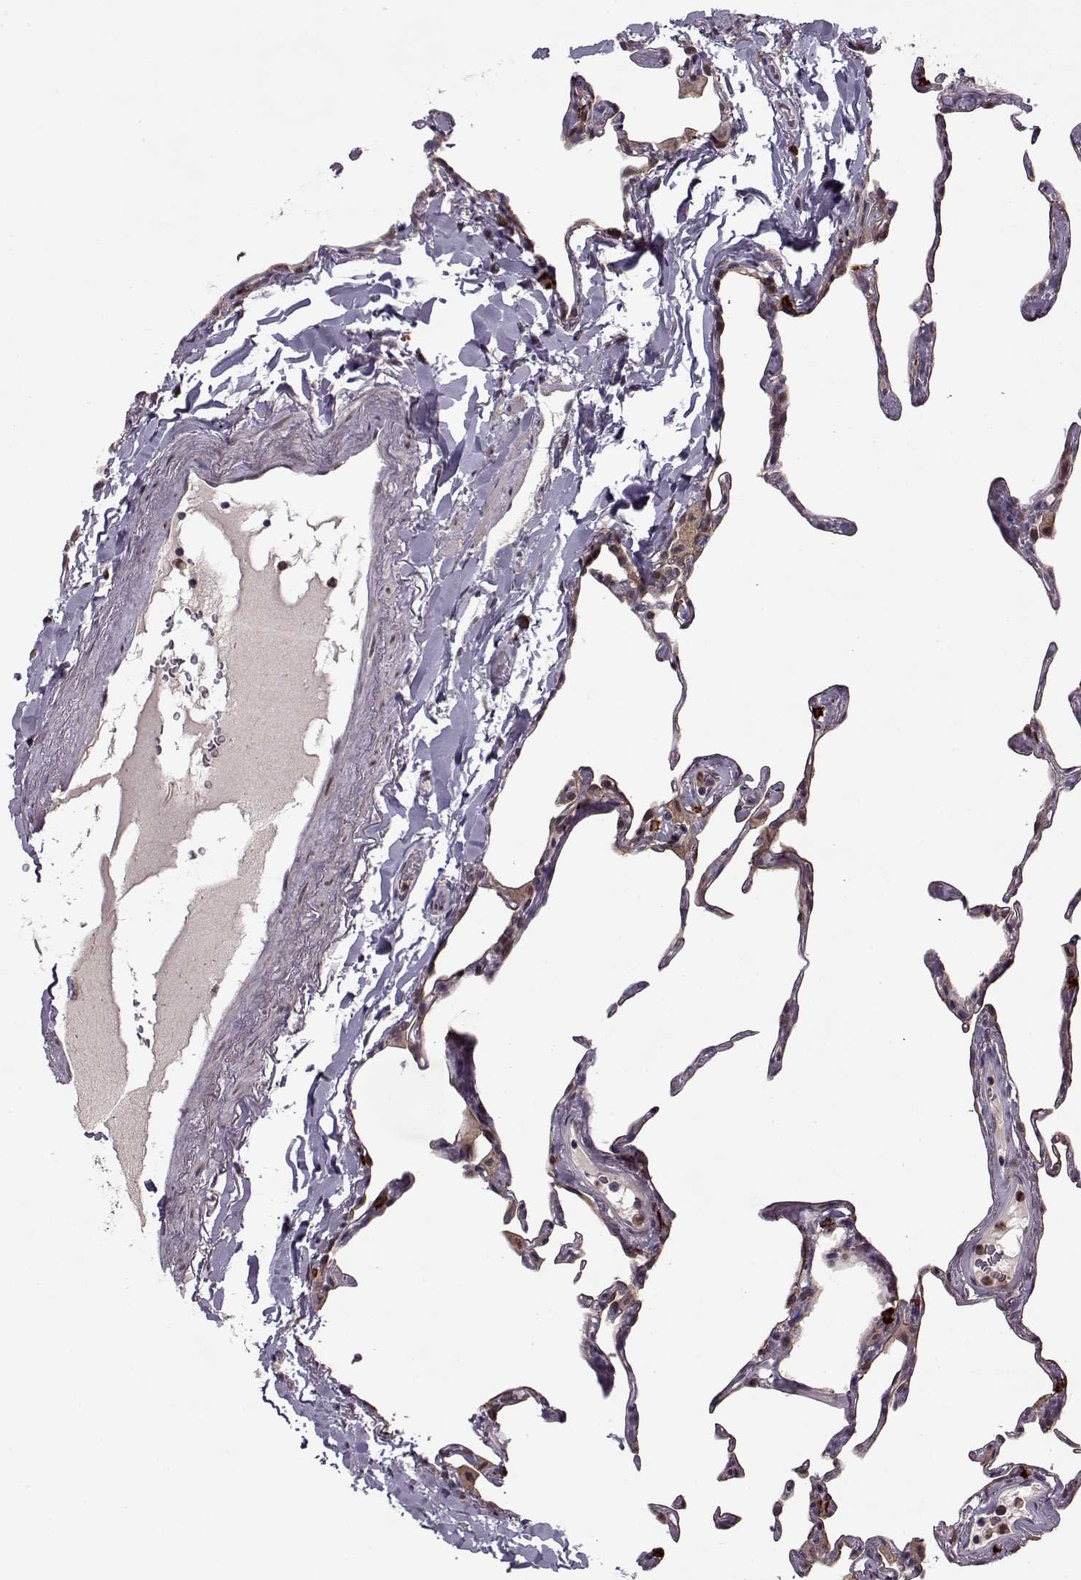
{"staining": {"intensity": "negative", "quantity": "none", "location": "none"}, "tissue": "lung", "cell_type": "Alveolar cells", "image_type": "normal", "snomed": [{"axis": "morphology", "description": "Normal tissue, NOS"}, {"axis": "topography", "description": "Lung"}], "caption": "This is an IHC image of unremarkable lung. There is no expression in alveolar cells.", "gene": "DENND4B", "patient": {"sex": "male", "age": 65}}